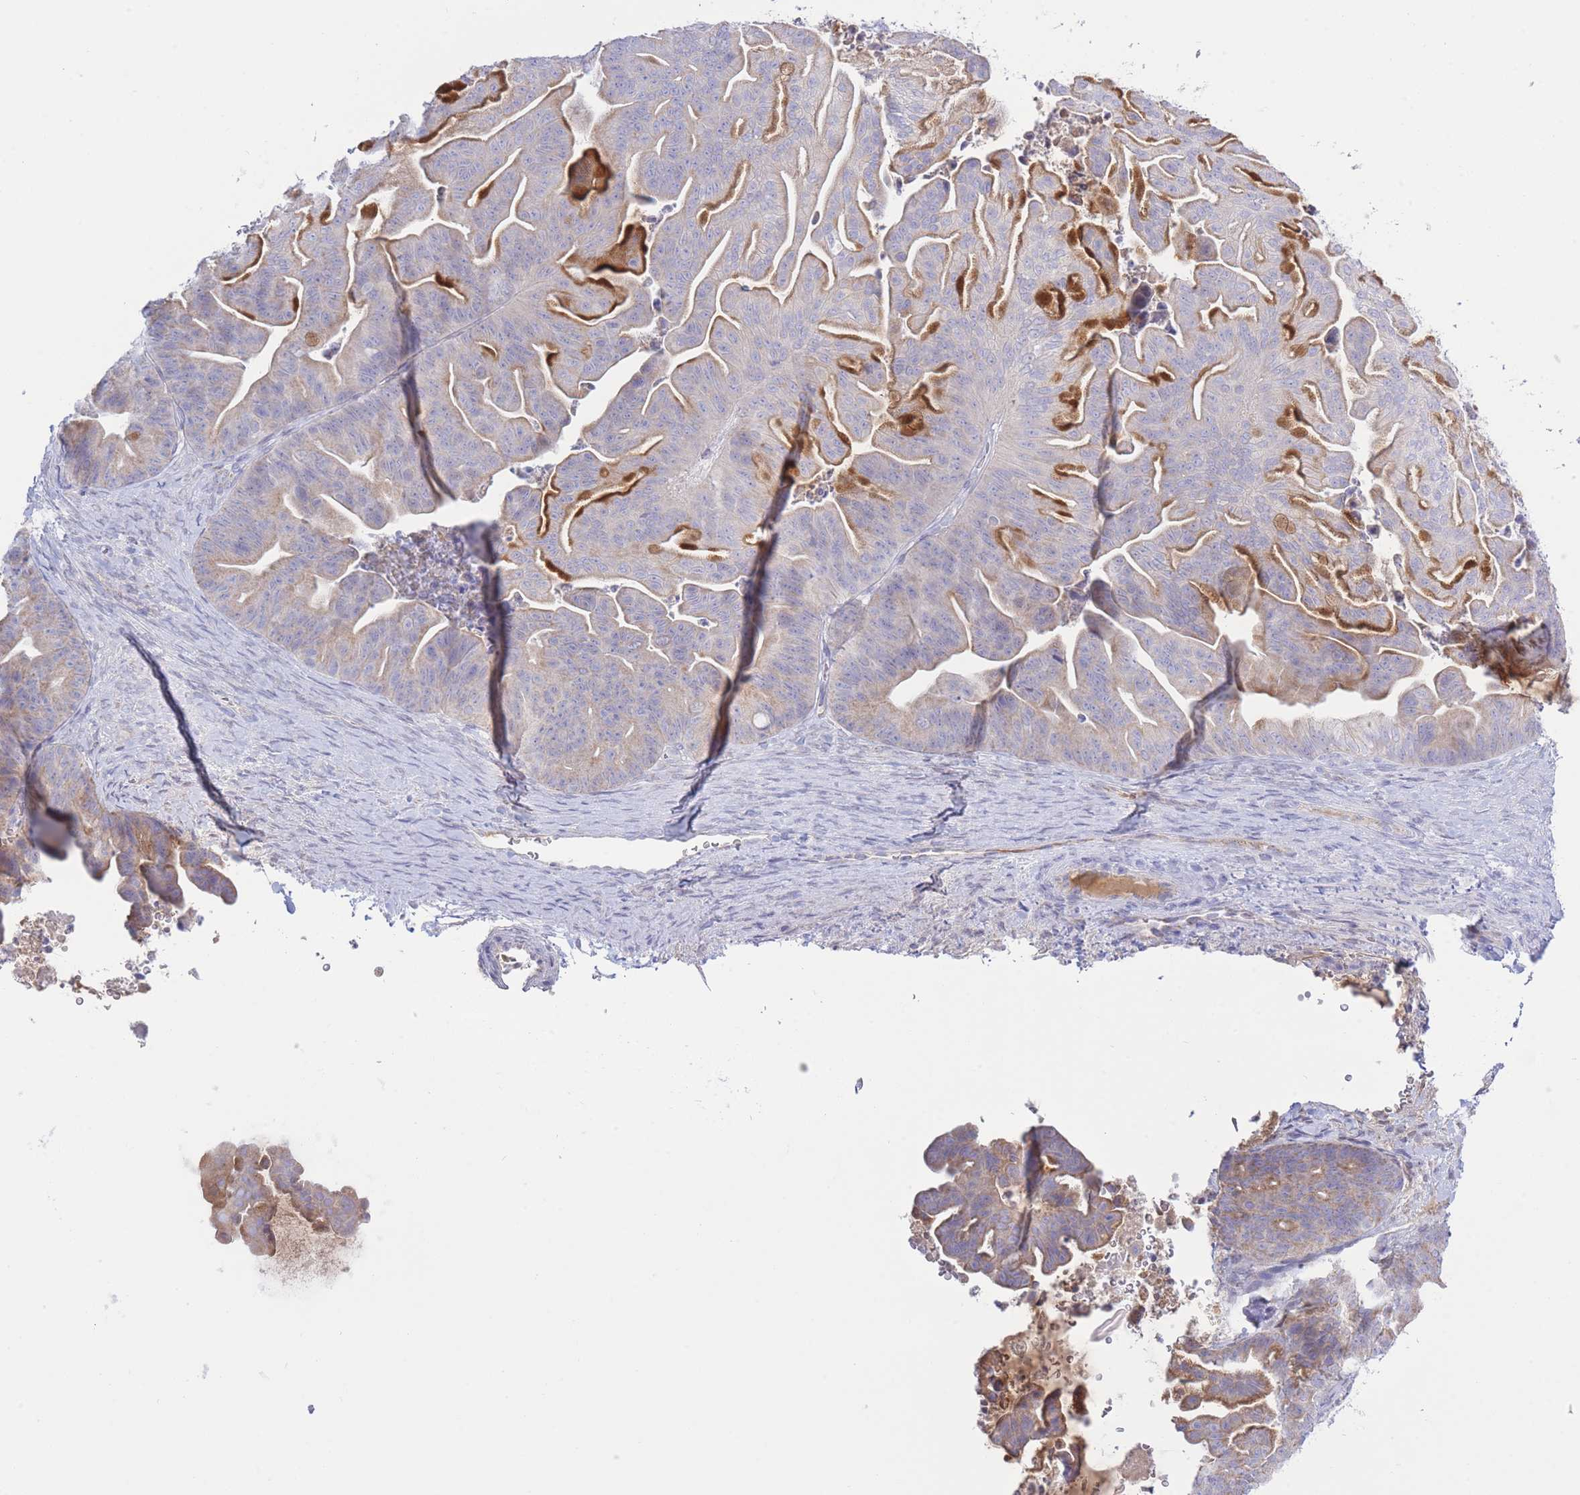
{"staining": {"intensity": "moderate", "quantity": "<25%", "location": "cytoplasmic/membranous"}, "tissue": "ovarian cancer", "cell_type": "Tumor cells", "image_type": "cancer", "snomed": [{"axis": "morphology", "description": "Cystadenocarcinoma, mucinous, NOS"}, {"axis": "topography", "description": "Ovary"}], "caption": "A high-resolution image shows immunohistochemistry (IHC) staining of ovarian cancer (mucinous cystadenocarcinoma), which exhibits moderate cytoplasmic/membranous expression in approximately <25% of tumor cells.", "gene": "NANP", "patient": {"sex": "female", "age": 67}}